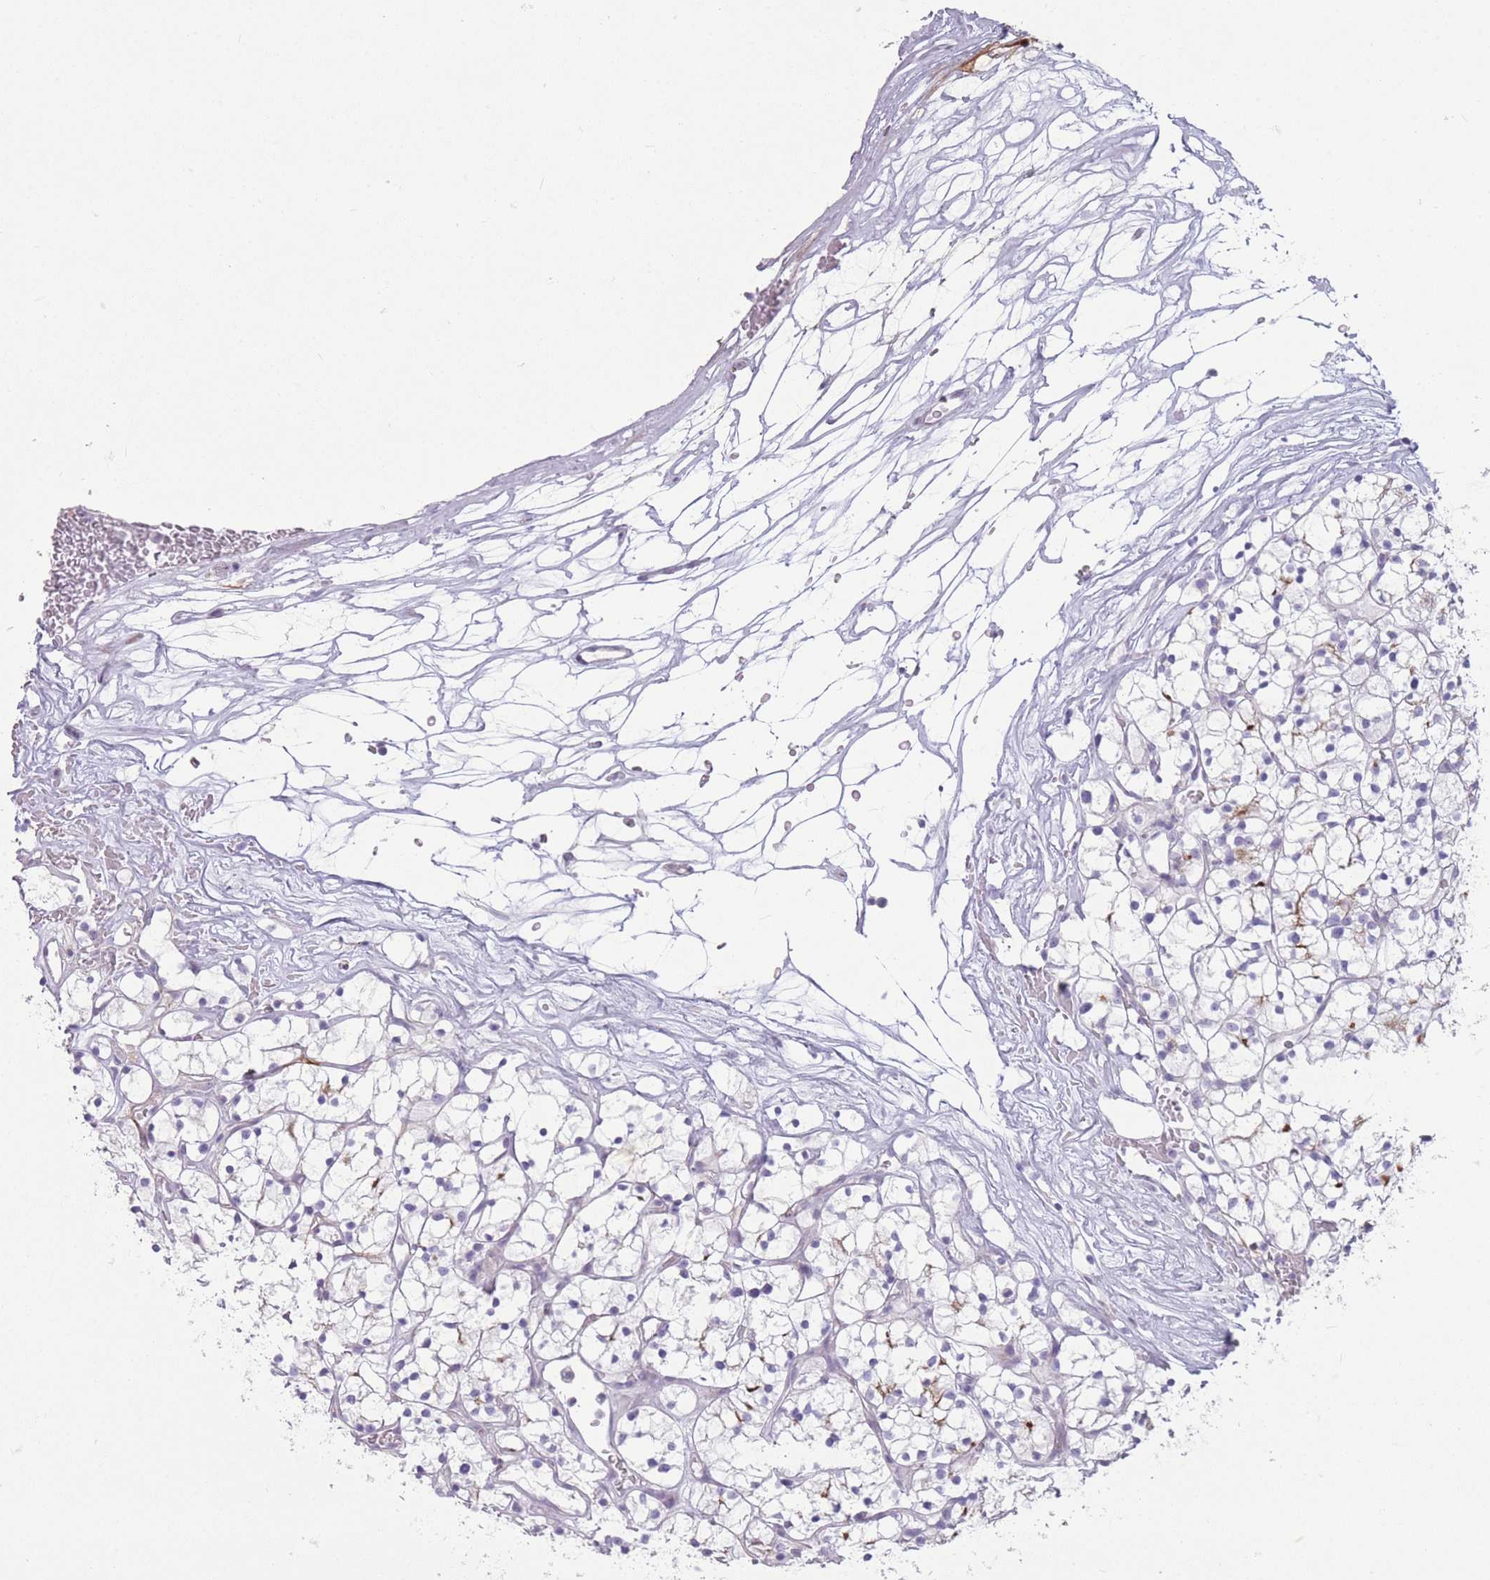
{"staining": {"intensity": "negative", "quantity": "none", "location": "none"}, "tissue": "renal cancer", "cell_type": "Tumor cells", "image_type": "cancer", "snomed": [{"axis": "morphology", "description": "Adenocarcinoma, NOS"}, {"axis": "topography", "description": "Kidney"}], "caption": "Immunohistochemistry micrograph of neoplastic tissue: human renal cancer (adenocarcinoma) stained with DAB exhibits no significant protein positivity in tumor cells.", "gene": "PAIP2B", "patient": {"sex": "female", "age": 64}}